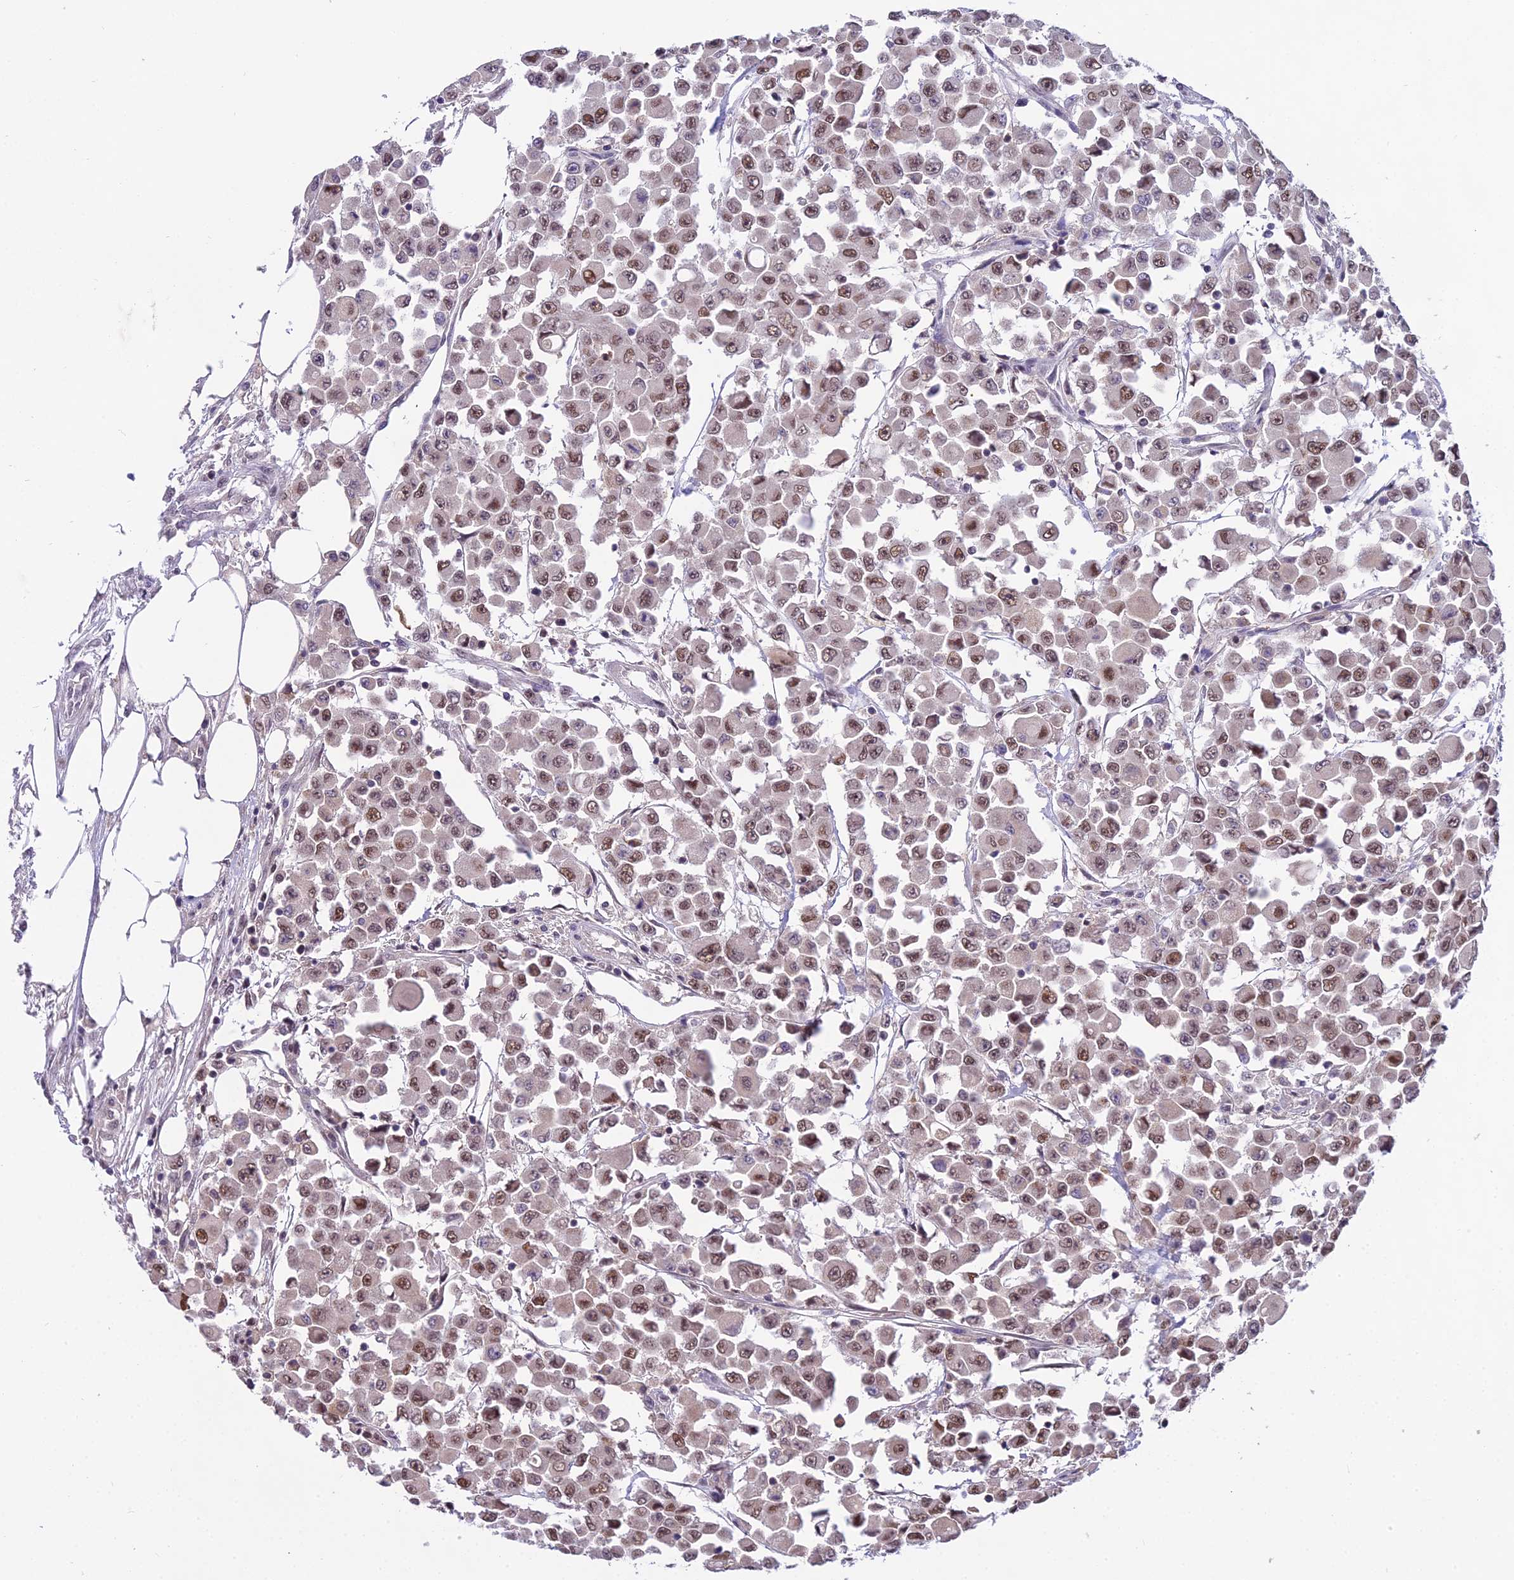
{"staining": {"intensity": "moderate", "quantity": ">75%", "location": "nuclear"}, "tissue": "colorectal cancer", "cell_type": "Tumor cells", "image_type": "cancer", "snomed": [{"axis": "morphology", "description": "Adenocarcinoma, NOS"}, {"axis": "topography", "description": "Colon"}], "caption": "Brown immunohistochemical staining in colorectal cancer (adenocarcinoma) shows moderate nuclear staining in approximately >75% of tumor cells. Nuclei are stained in blue.", "gene": "MAT2A", "patient": {"sex": "male", "age": 51}}